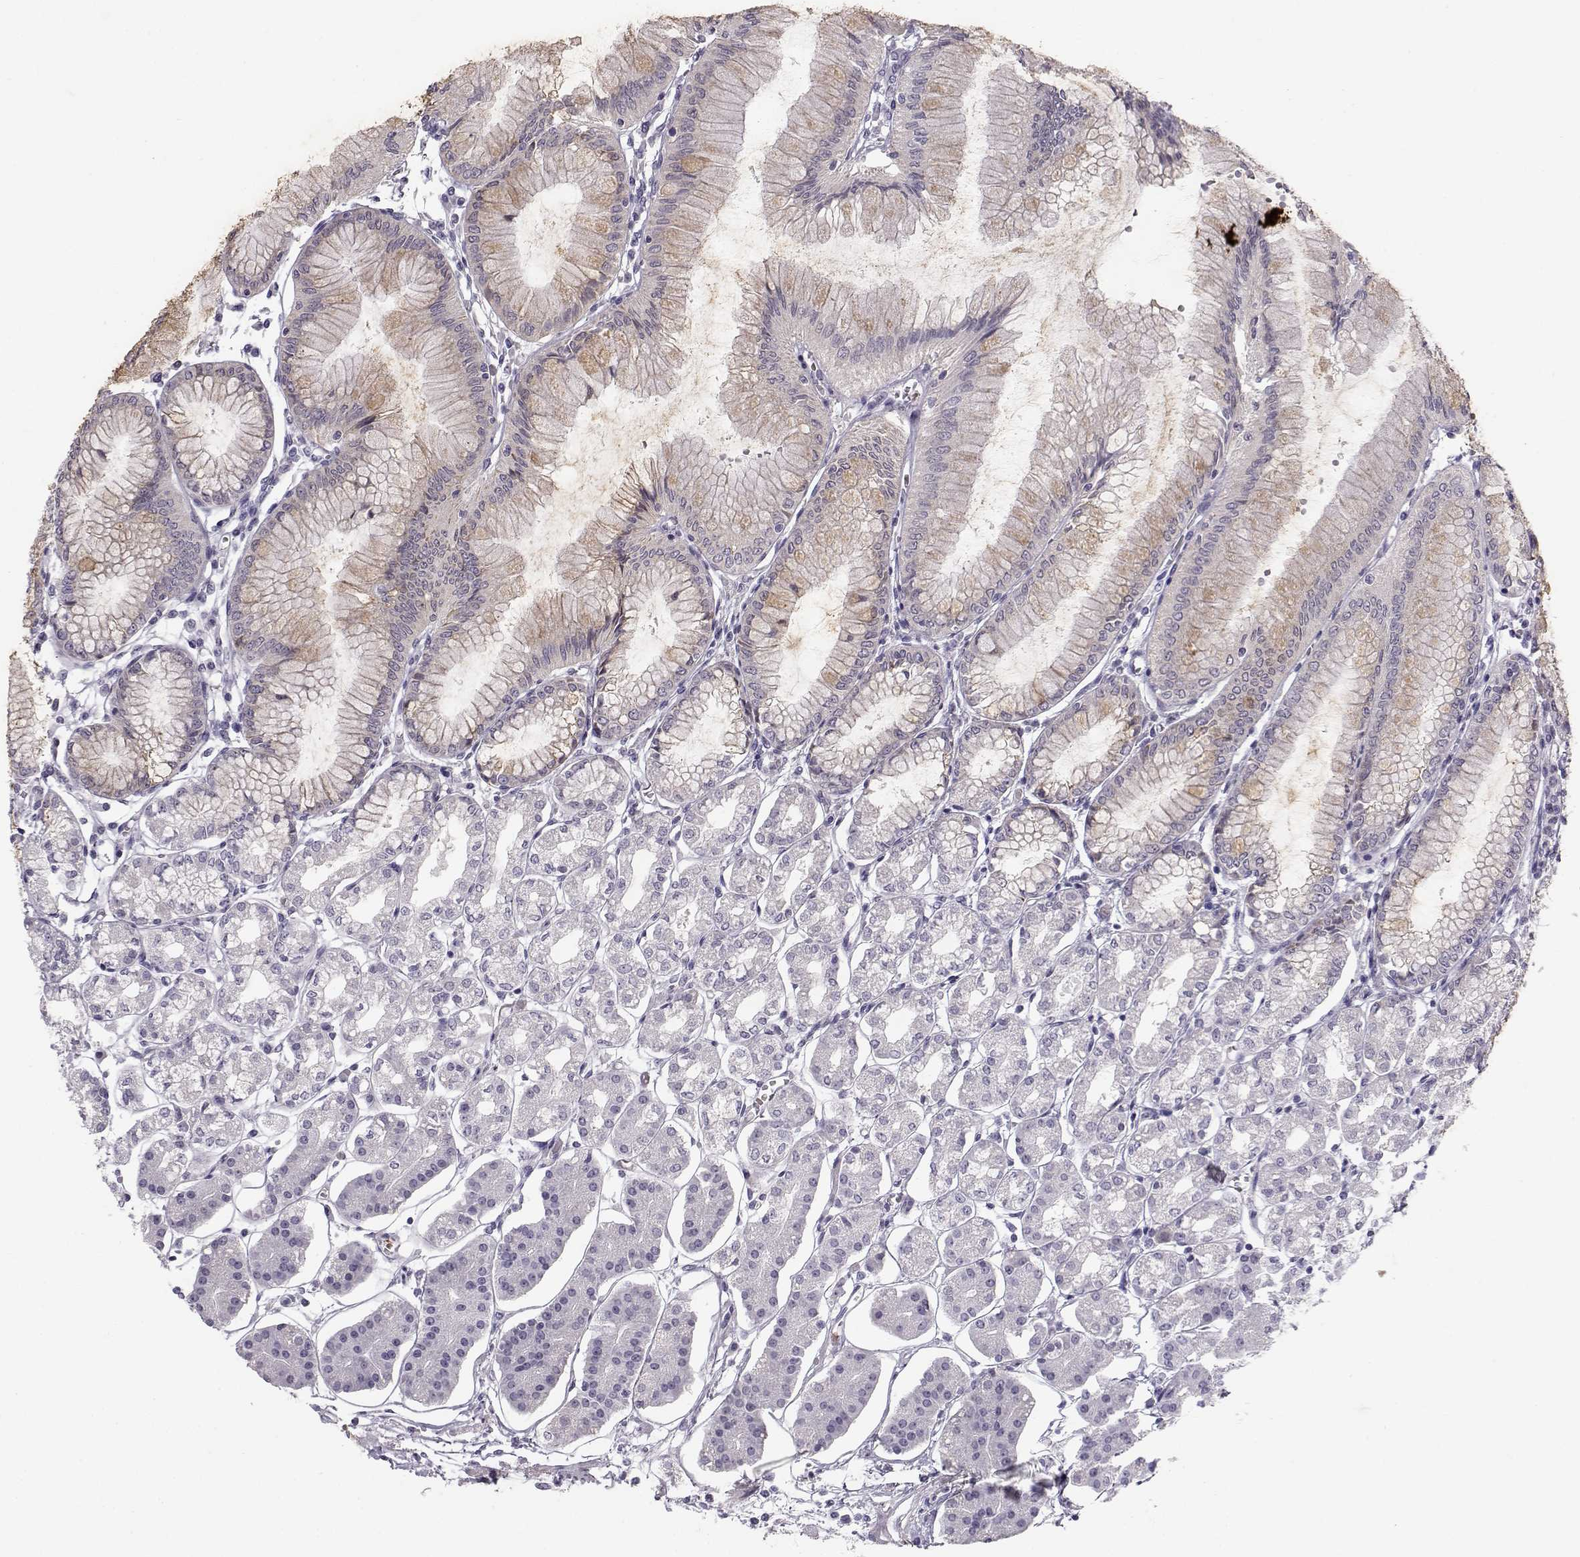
{"staining": {"intensity": "weak", "quantity": "<25%", "location": "cytoplasmic/membranous"}, "tissue": "stomach", "cell_type": "Glandular cells", "image_type": "normal", "snomed": [{"axis": "morphology", "description": "Normal tissue, NOS"}, {"axis": "topography", "description": "Skeletal muscle"}, {"axis": "topography", "description": "Stomach"}], "caption": "This photomicrograph is of normal stomach stained with immunohistochemistry (IHC) to label a protein in brown with the nuclei are counter-stained blue. There is no positivity in glandular cells.", "gene": "PABPC1L2A", "patient": {"sex": "female", "age": 57}}